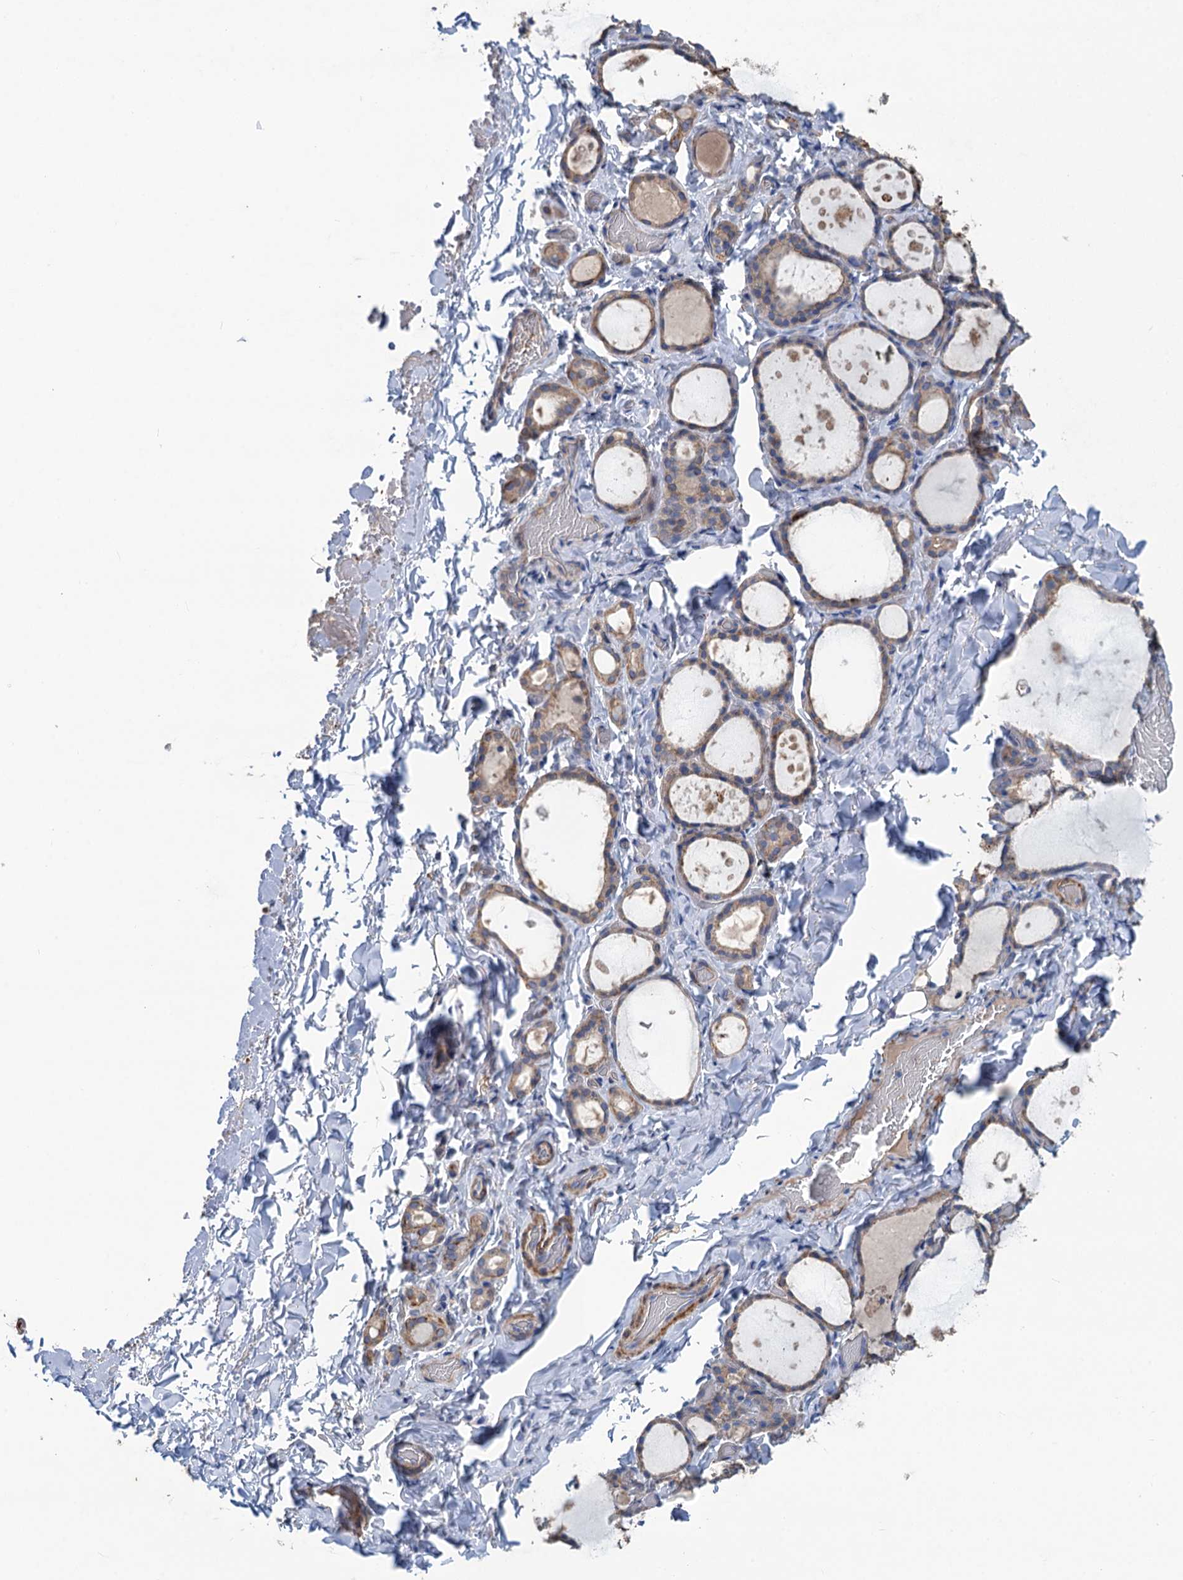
{"staining": {"intensity": "weak", "quantity": ">75%", "location": "cytoplasmic/membranous"}, "tissue": "thyroid gland", "cell_type": "Glandular cells", "image_type": "normal", "snomed": [{"axis": "morphology", "description": "Normal tissue, NOS"}, {"axis": "topography", "description": "Thyroid gland"}], "caption": "Weak cytoplasmic/membranous staining for a protein is present in about >75% of glandular cells of unremarkable thyroid gland using IHC.", "gene": "SMCO3", "patient": {"sex": "female", "age": 44}}